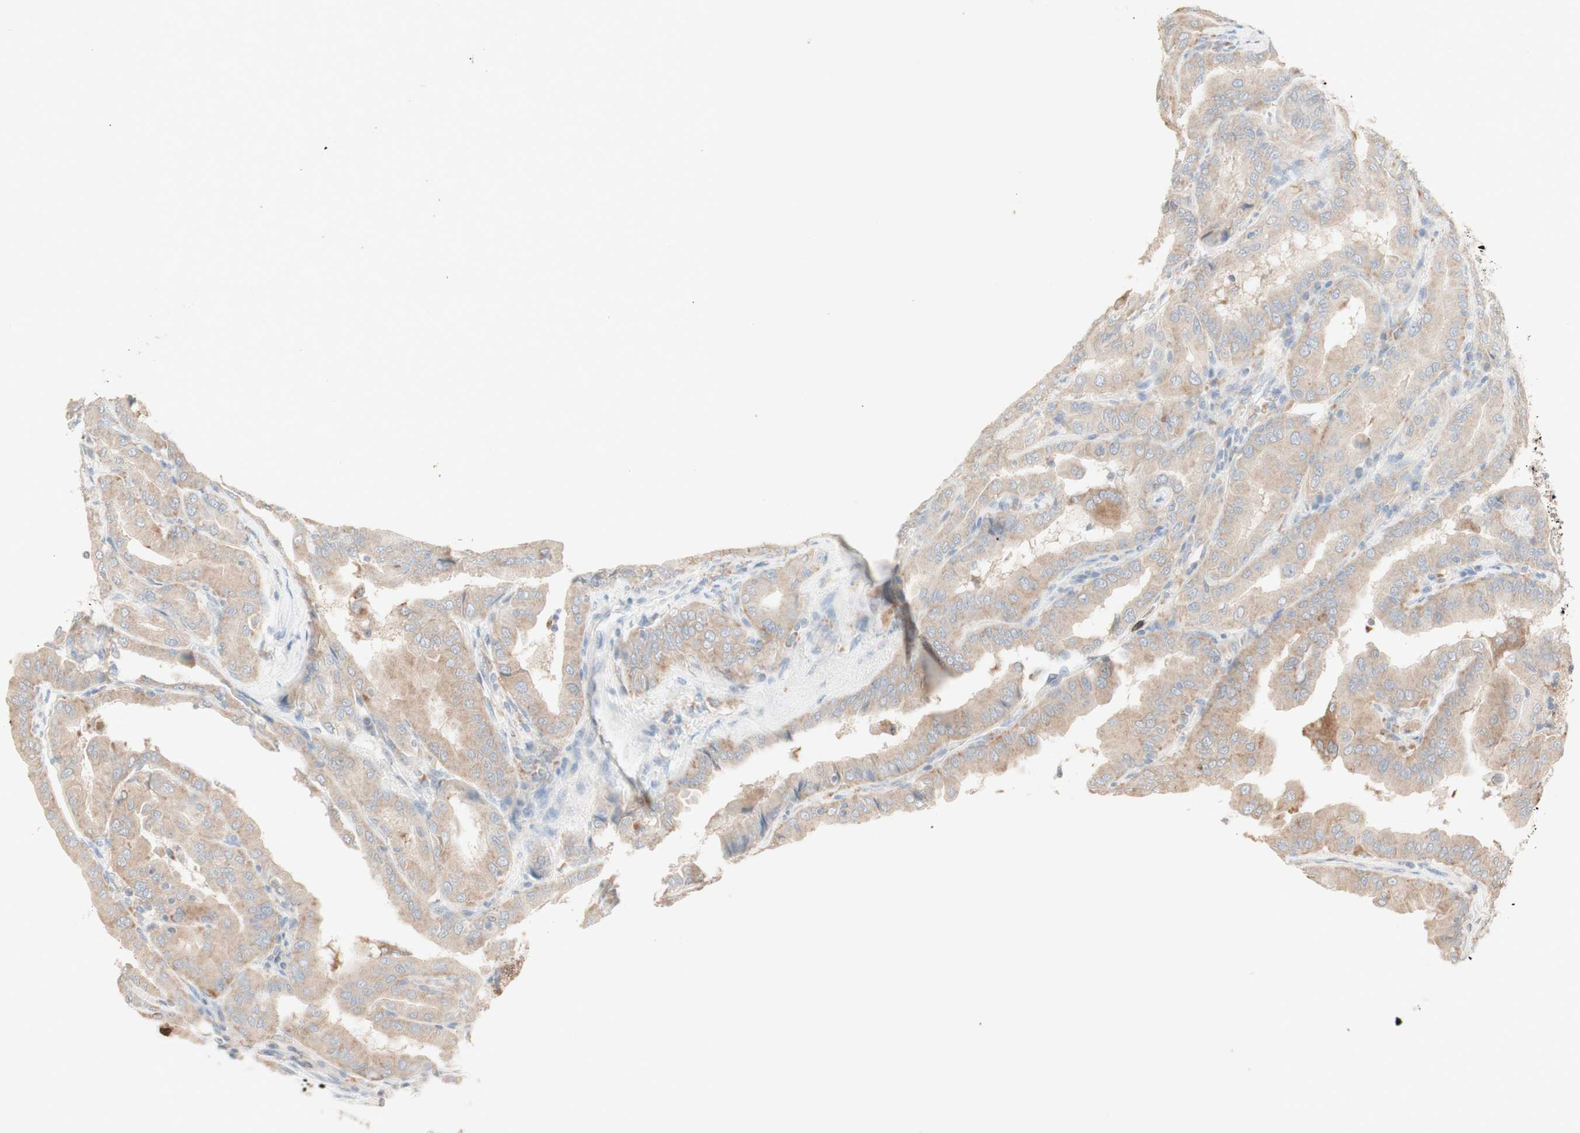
{"staining": {"intensity": "weak", "quantity": "25%-75%", "location": "cytoplasmic/membranous"}, "tissue": "thyroid cancer", "cell_type": "Tumor cells", "image_type": "cancer", "snomed": [{"axis": "morphology", "description": "Papillary adenocarcinoma, NOS"}, {"axis": "topography", "description": "Thyroid gland"}], "caption": "Human thyroid papillary adenocarcinoma stained with a brown dye shows weak cytoplasmic/membranous positive positivity in about 25%-75% of tumor cells.", "gene": "ATP6V1B1", "patient": {"sex": "male", "age": 33}}